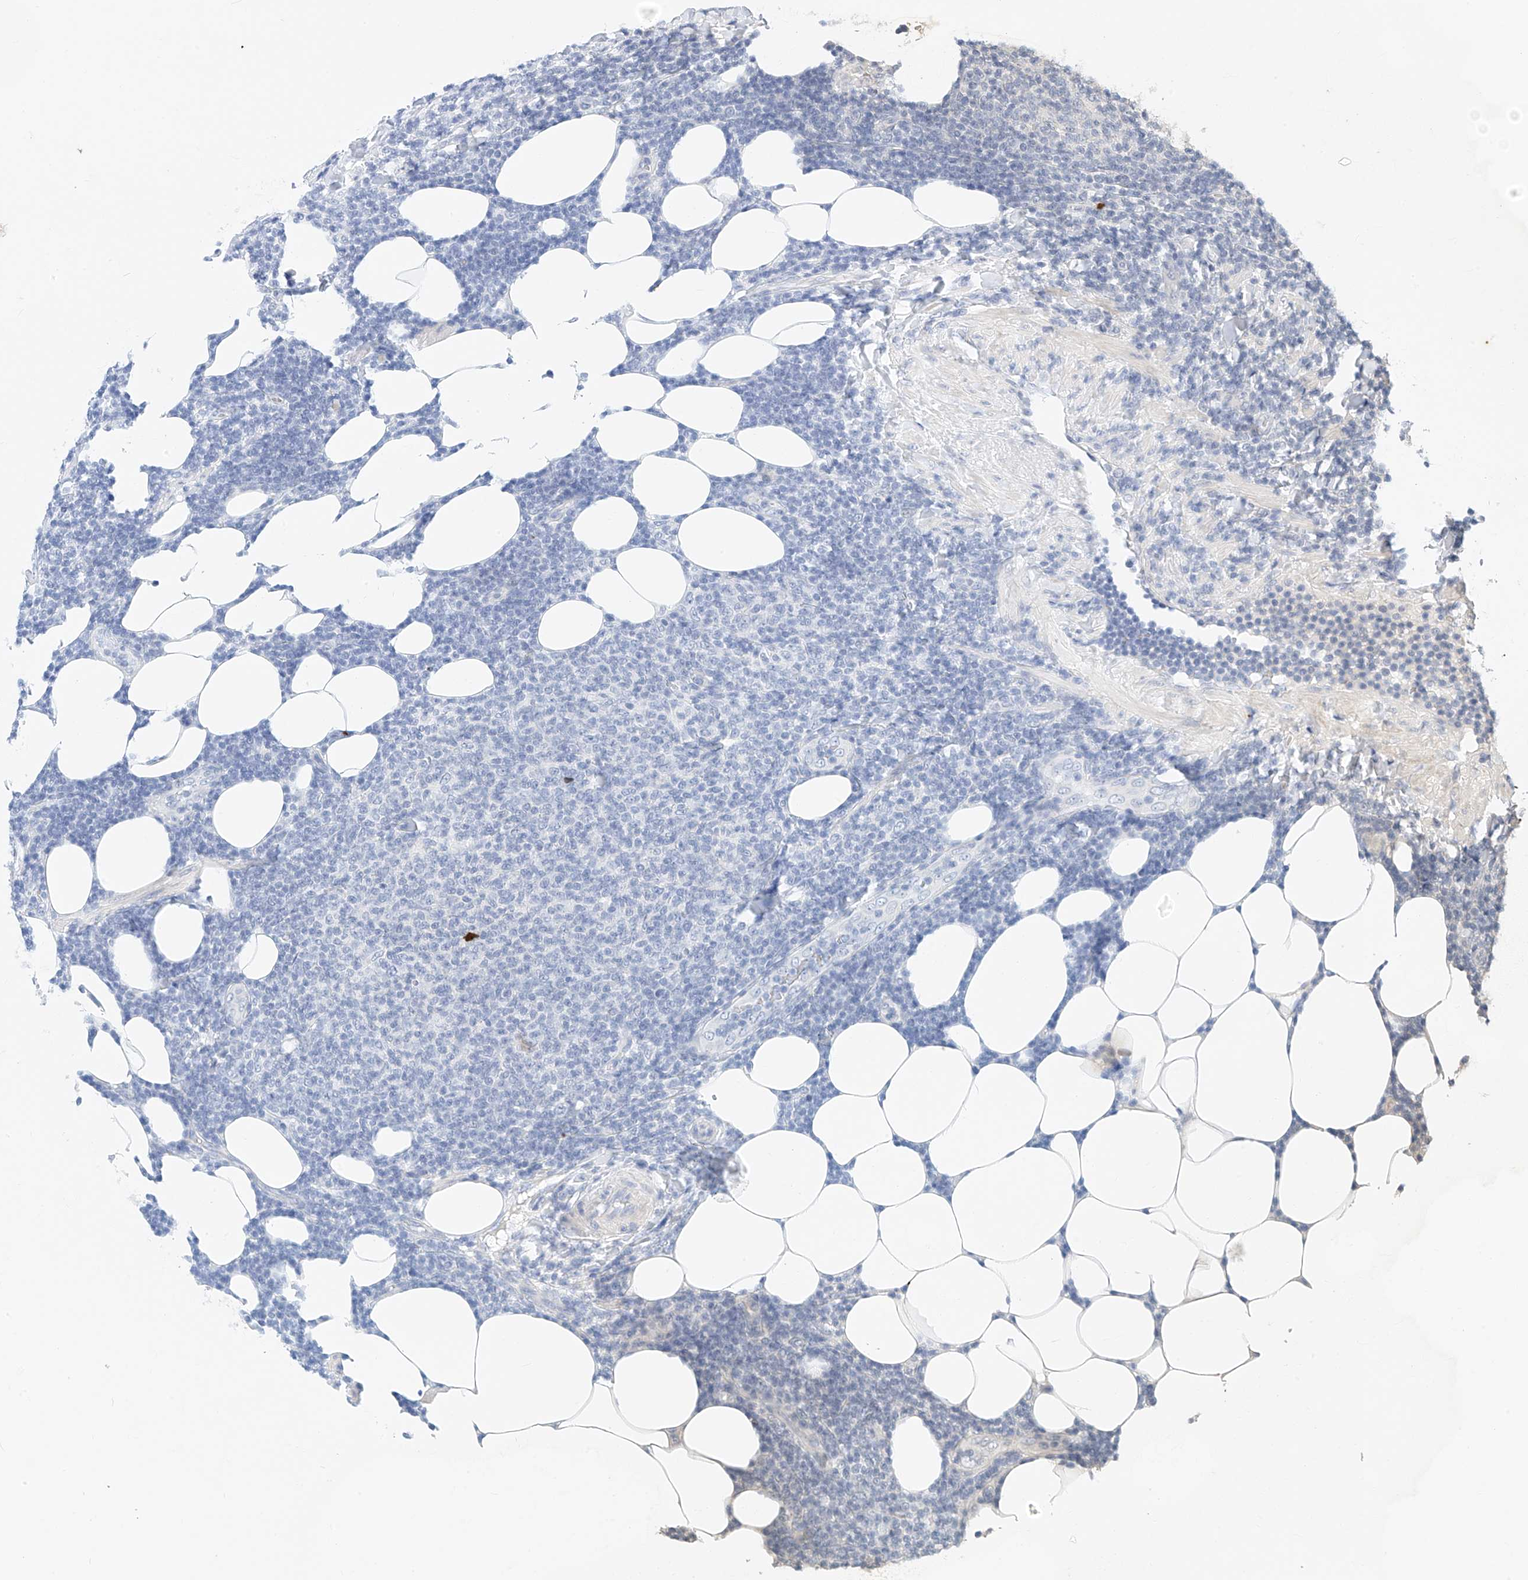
{"staining": {"intensity": "negative", "quantity": "none", "location": "none"}, "tissue": "lymphoma", "cell_type": "Tumor cells", "image_type": "cancer", "snomed": [{"axis": "morphology", "description": "Malignant lymphoma, non-Hodgkin's type, Low grade"}, {"axis": "topography", "description": "Lymph node"}], "caption": "The image demonstrates no staining of tumor cells in lymphoma. Nuclei are stained in blue.", "gene": "NALCN", "patient": {"sex": "male", "age": 66}}